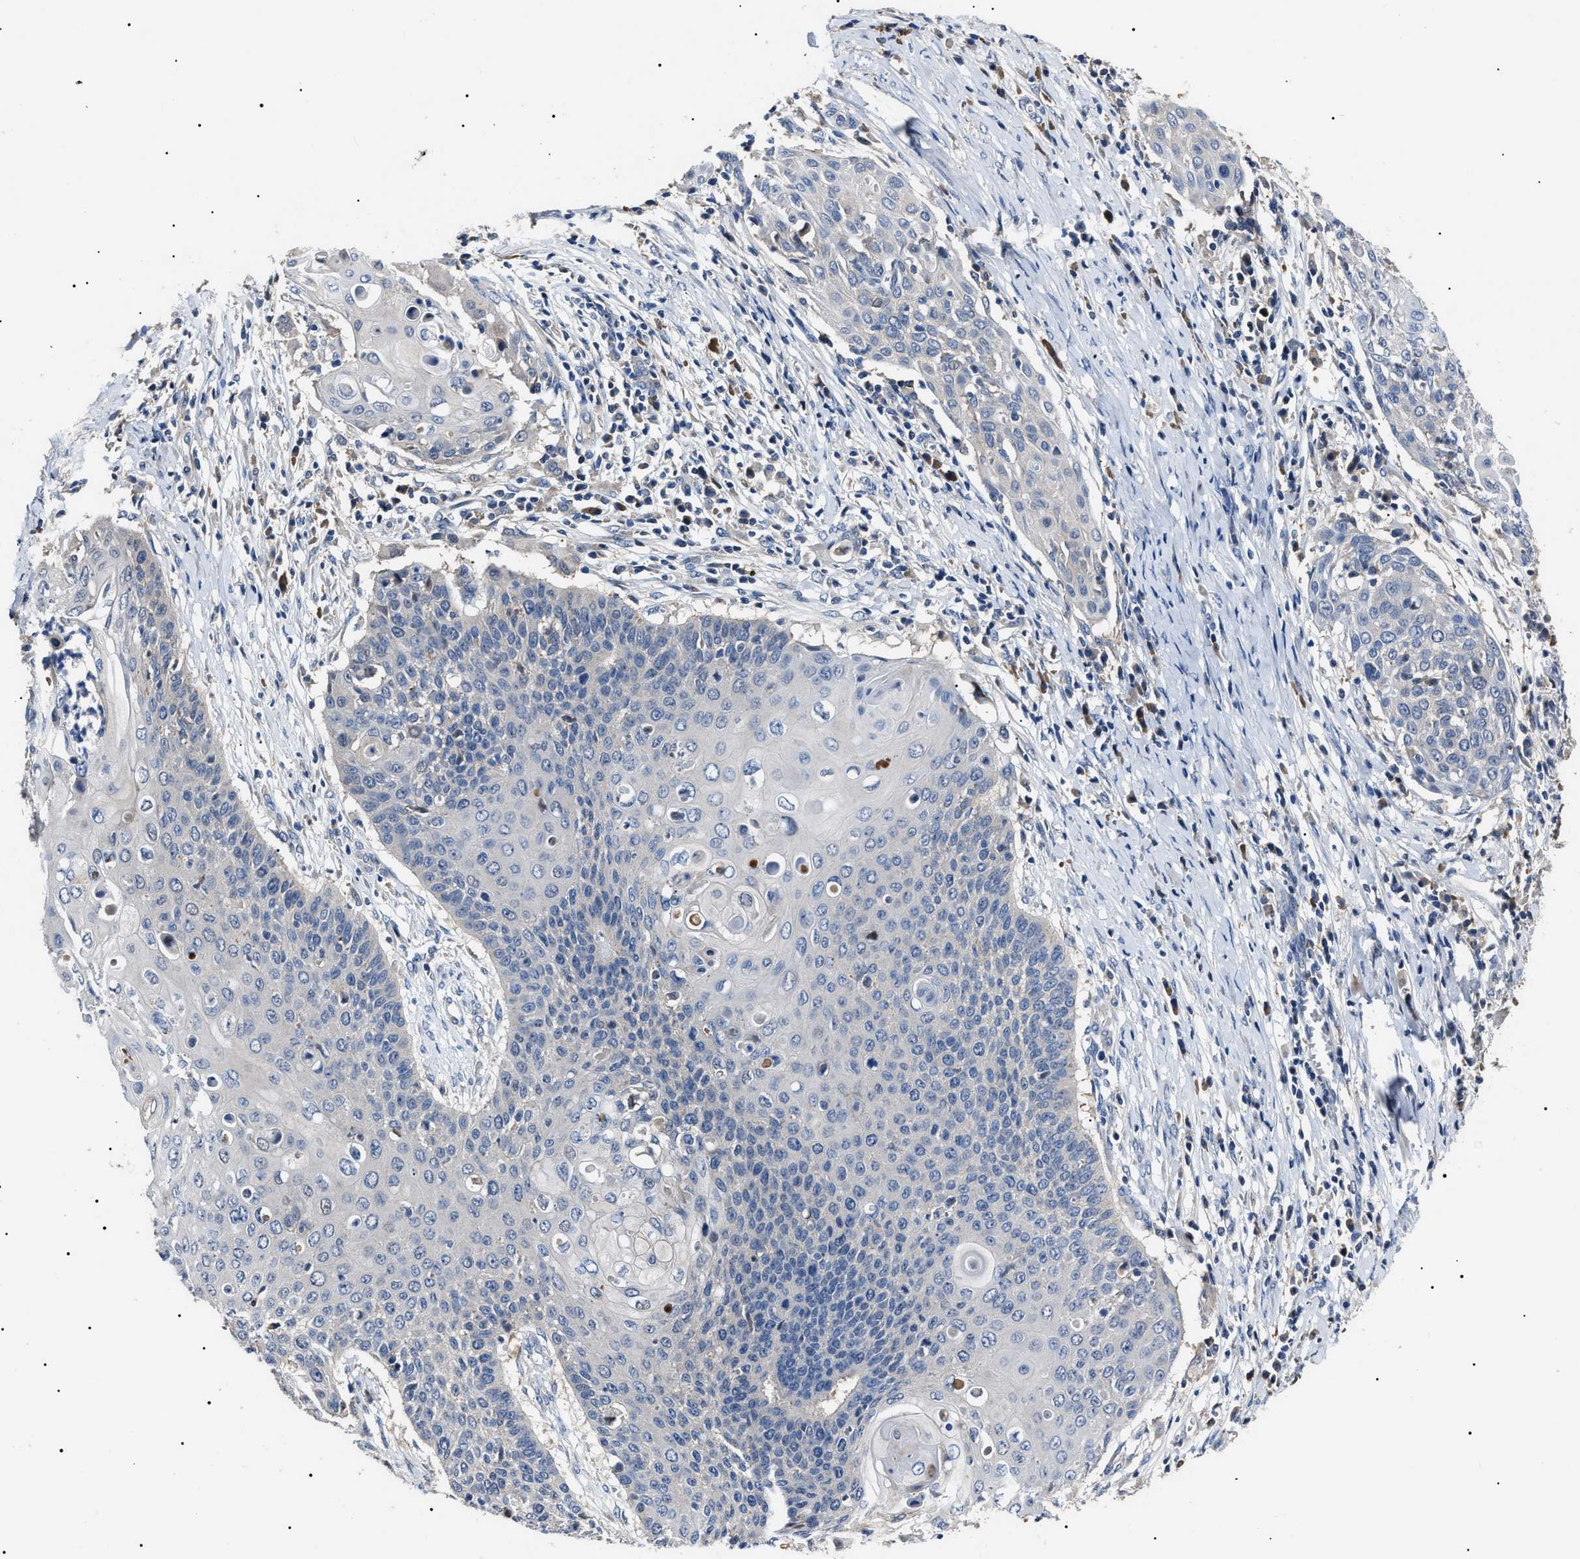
{"staining": {"intensity": "negative", "quantity": "none", "location": "none"}, "tissue": "cervical cancer", "cell_type": "Tumor cells", "image_type": "cancer", "snomed": [{"axis": "morphology", "description": "Squamous cell carcinoma, NOS"}, {"axis": "topography", "description": "Cervix"}], "caption": "Protein analysis of cervical squamous cell carcinoma shows no significant positivity in tumor cells.", "gene": "IFT81", "patient": {"sex": "female", "age": 39}}